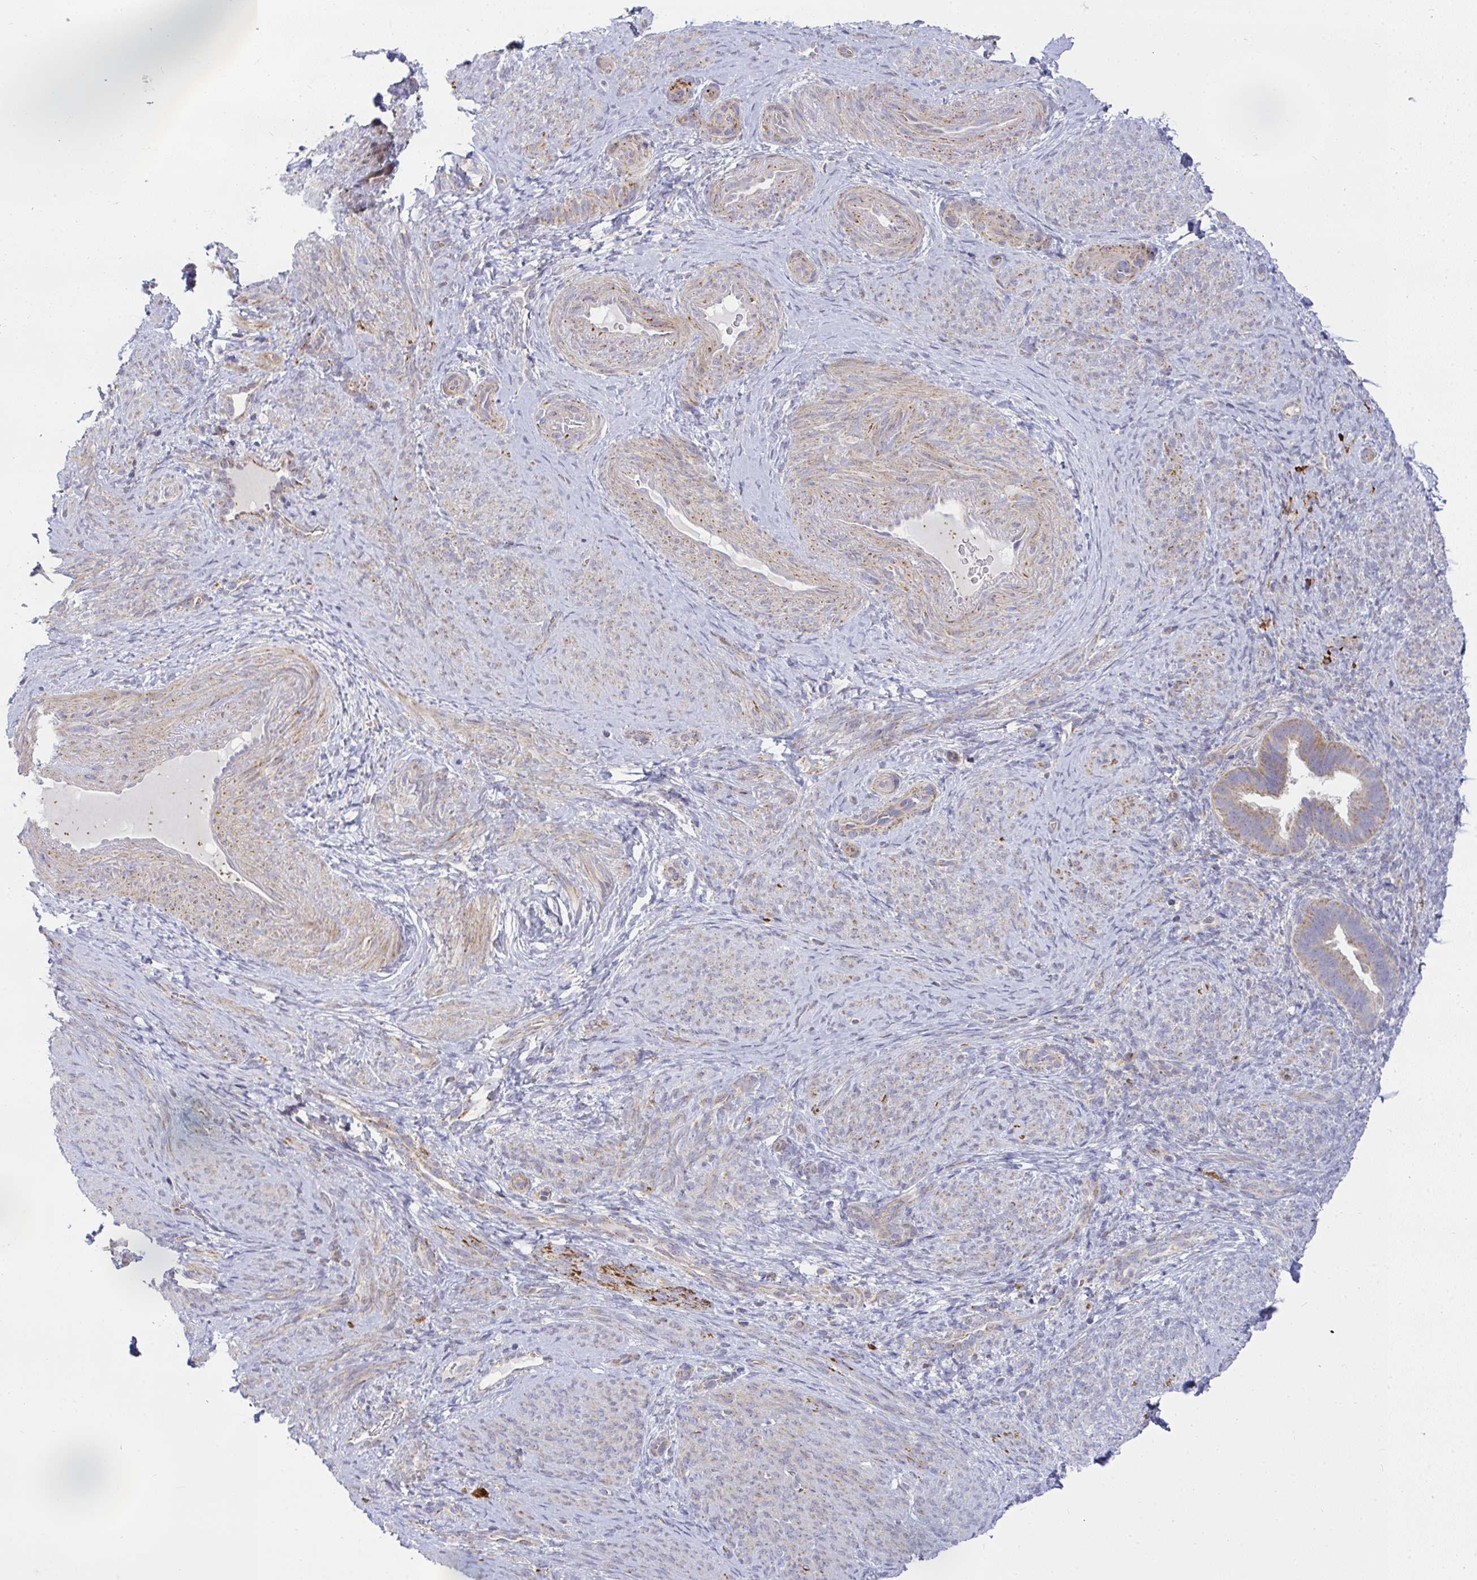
{"staining": {"intensity": "negative", "quantity": "none", "location": "none"}, "tissue": "endometrium", "cell_type": "Cells in endometrial stroma", "image_type": "normal", "snomed": [{"axis": "morphology", "description": "Normal tissue, NOS"}, {"axis": "topography", "description": "Endometrium"}], "caption": "IHC histopathology image of unremarkable endometrium: endometrium stained with DAB reveals no significant protein staining in cells in endometrial stroma.", "gene": "SRRM4", "patient": {"sex": "female", "age": 34}}